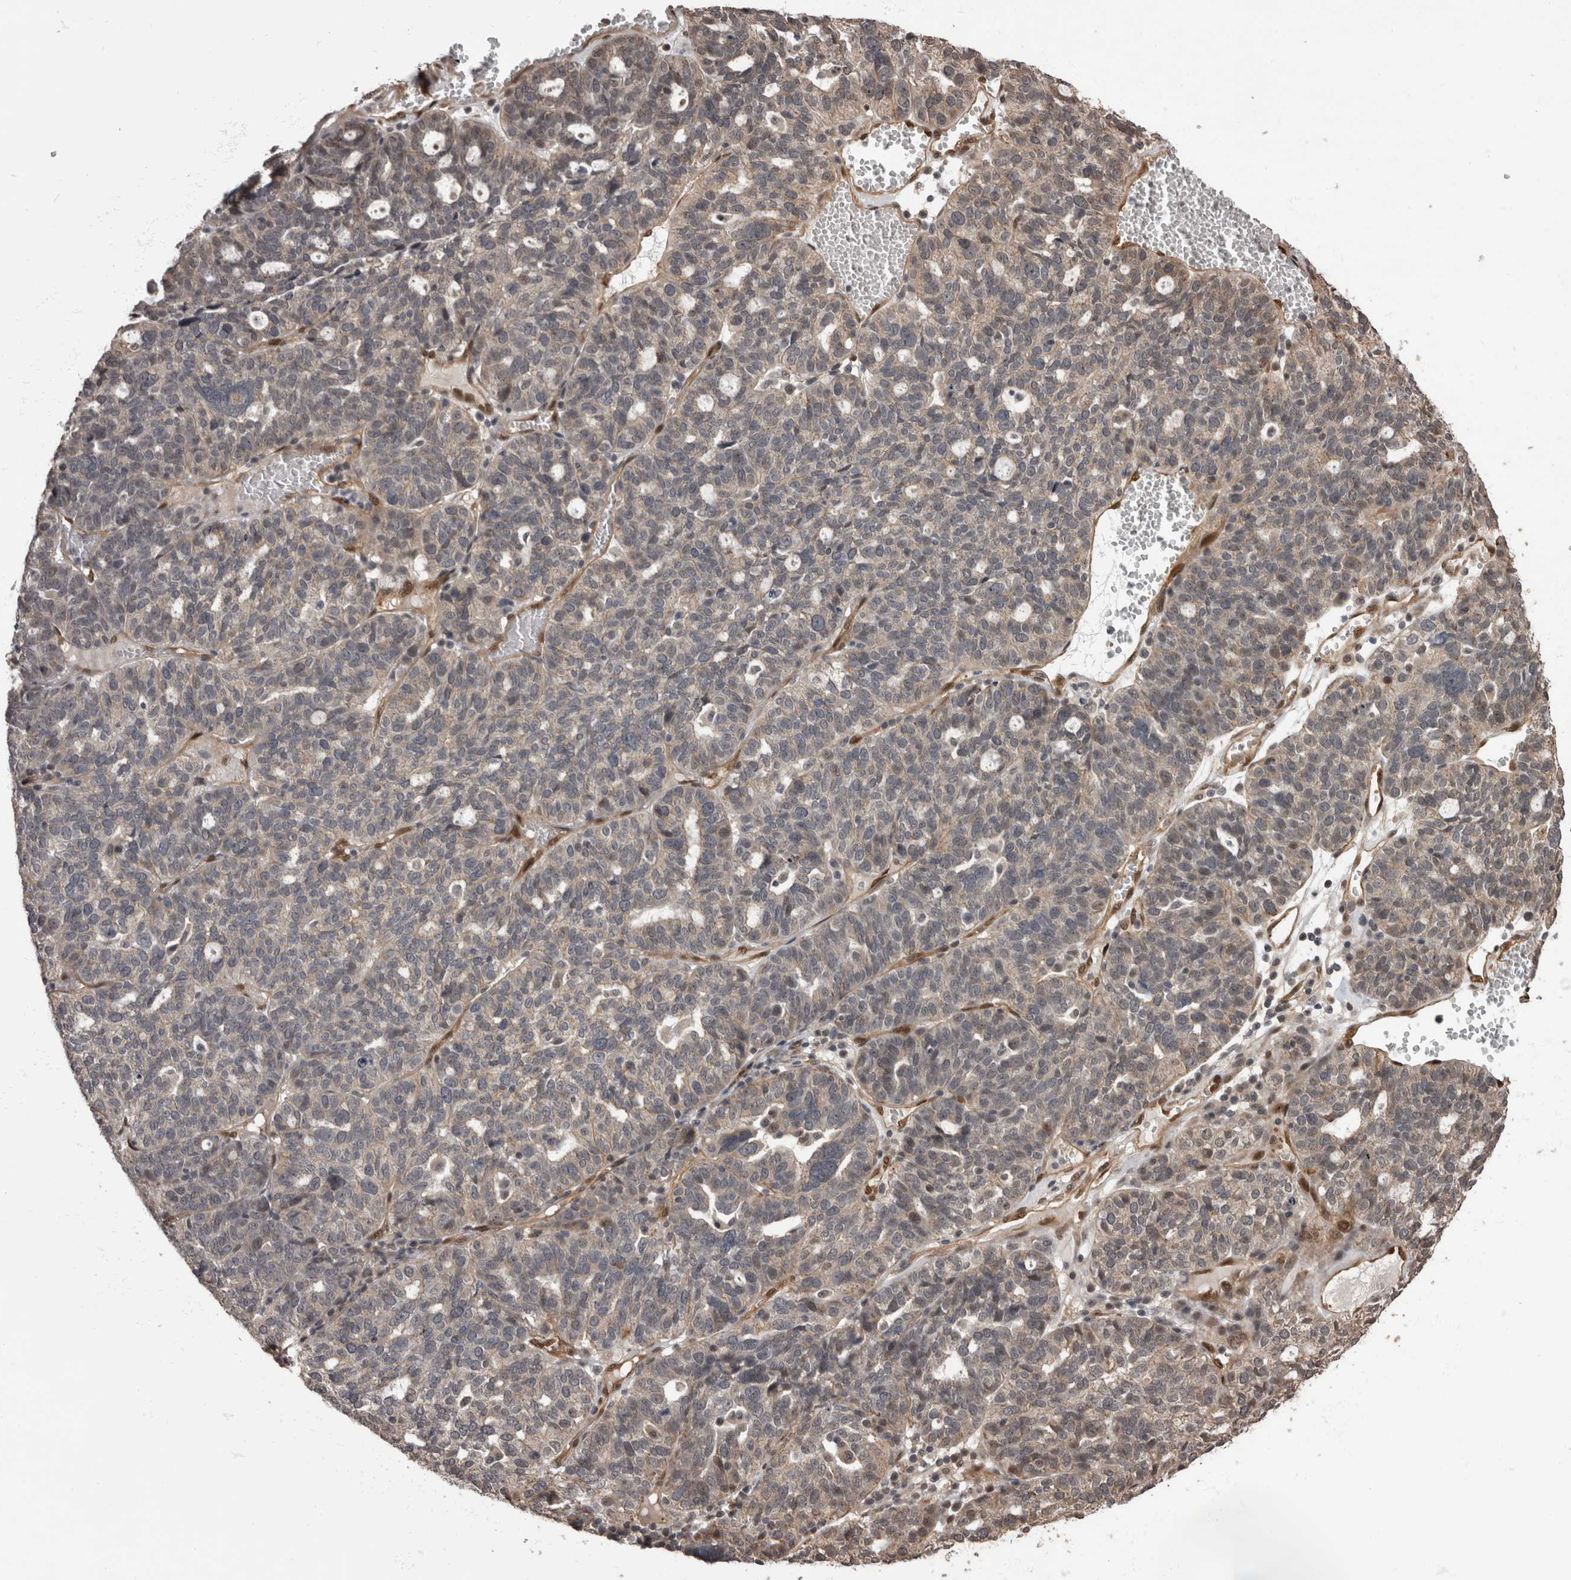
{"staining": {"intensity": "negative", "quantity": "none", "location": "none"}, "tissue": "ovarian cancer", "cell_type": "Tumor cells", "image_type": "cancer", "snomed": [{"axis": "morphology", "description": "Cystadenocarcinoma, serous, NOS"}, {"axis": "topography", "description": "Ovary"}], "caption": "Immunohistochemistry (IHC) photomicrograph of neoplastic tissue: ovarian serous cystadenocarcinoma stained with DAB (3,3'-diaminobenzidine) shows no significant protein expression in tumor cells.", "gene": "AKT3", "patient": {"sex": "female", "age": 59}}